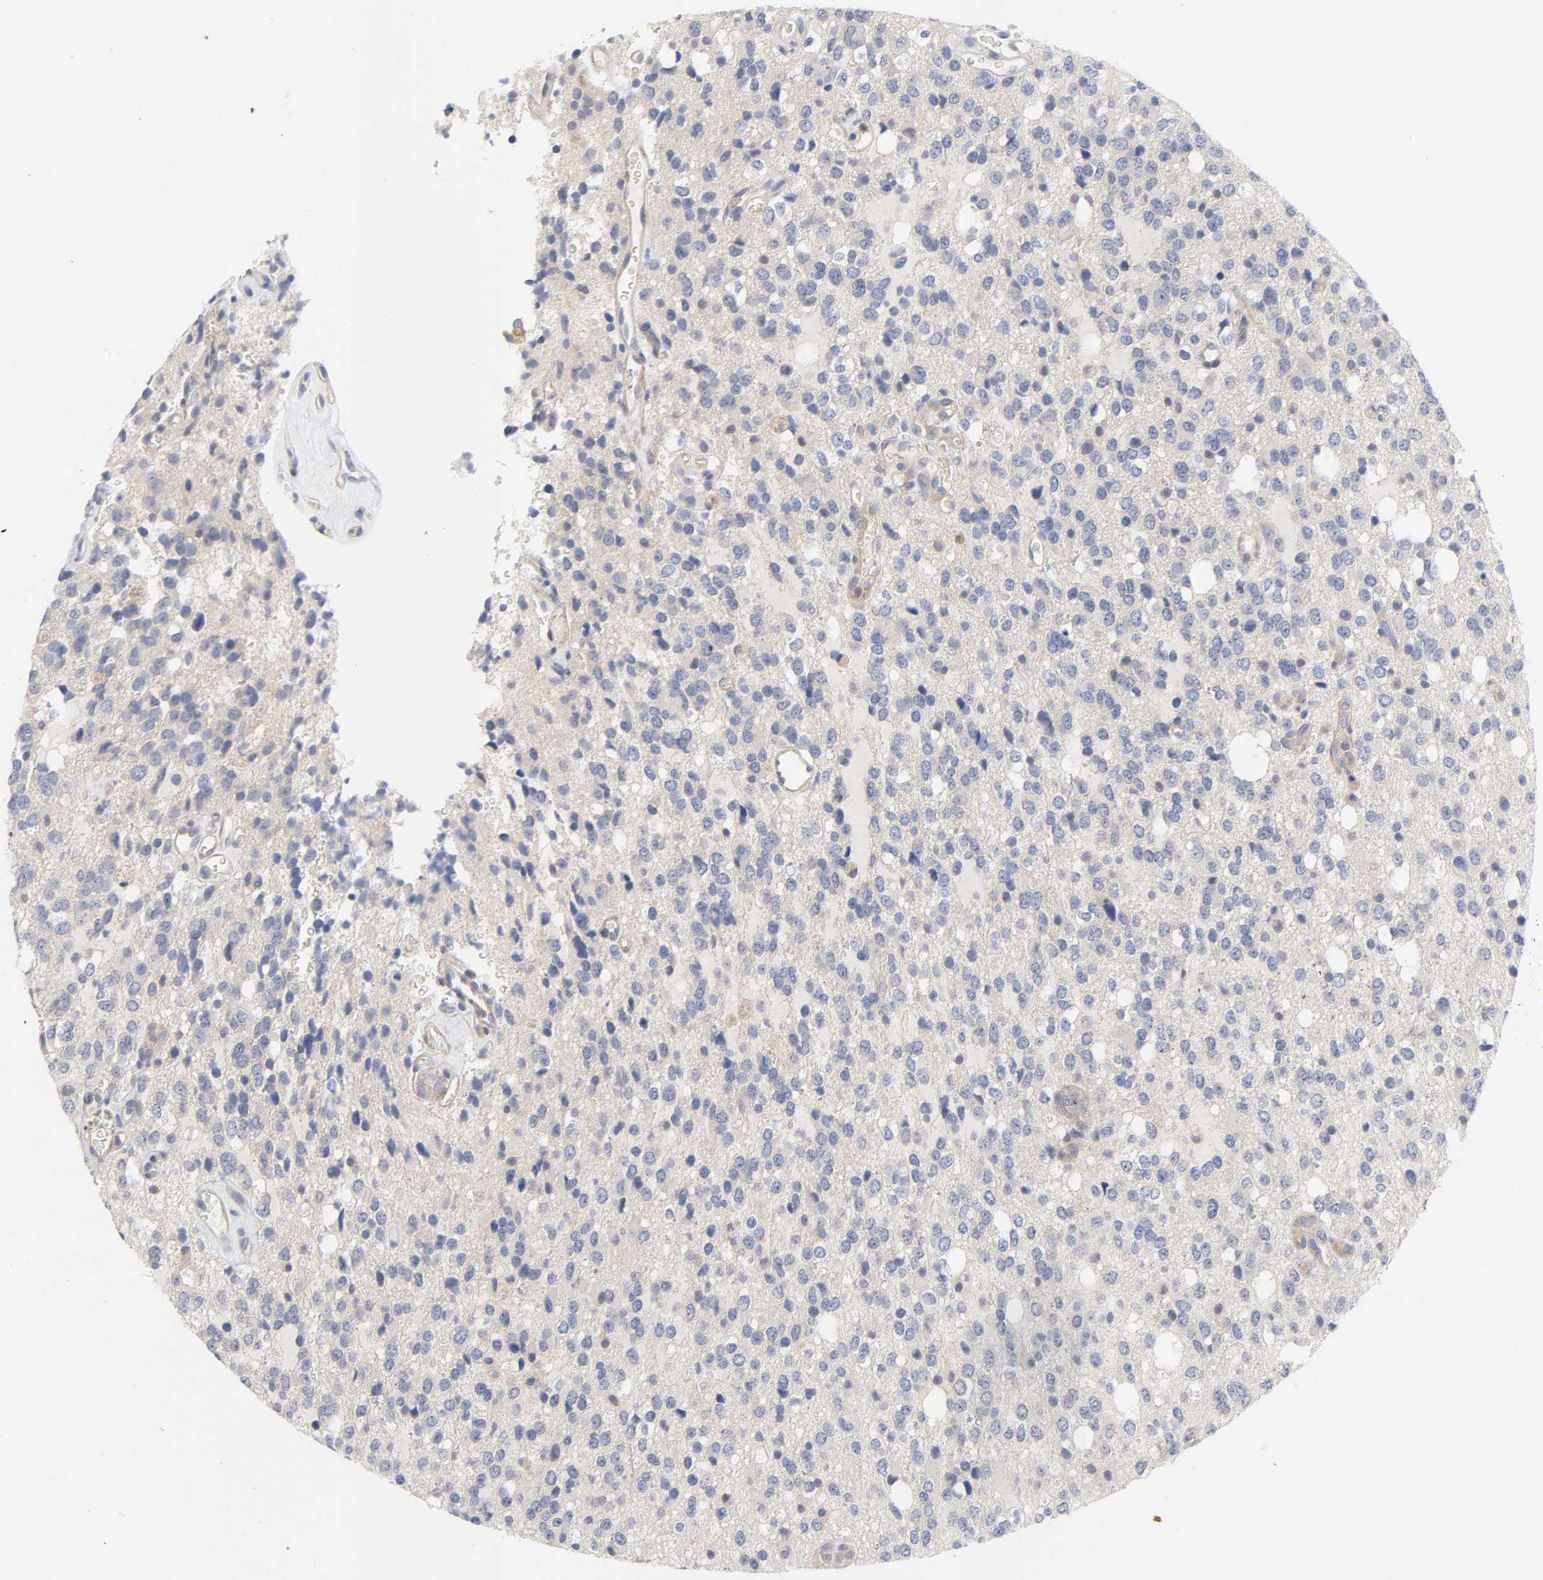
{"staining": {"intensity": "negative", "quantity": "none", "location": "none"}, "tissue": "glioma", "cell_type": "Tumor cells", "image_type": "cancer", "snomed": [{"axis": "morphology", "description": "Glioma, malignant, High grade"}, {"axis": "topography", "description": "Brain"}], "caption": "Tumor cells show no significant protein expression in glioma.", "gene": "ROCK1", "patient": {"sex": "male", "age": 47}}